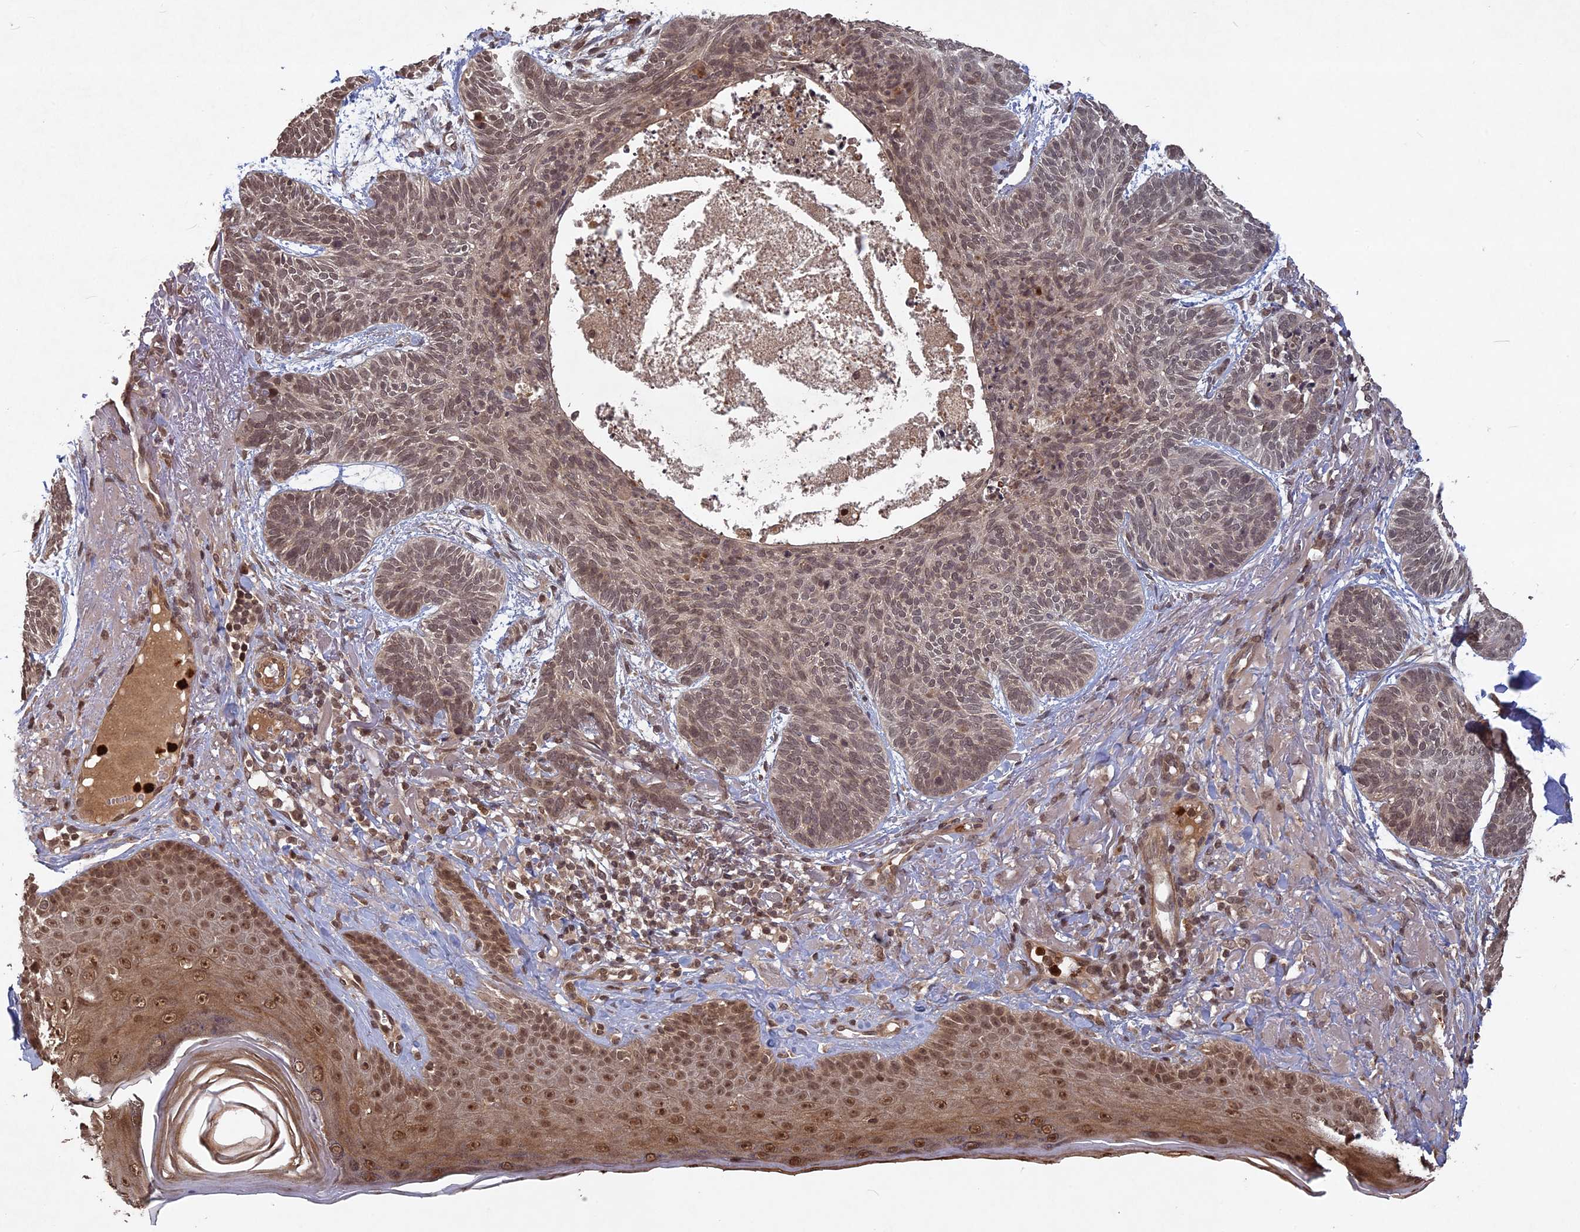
{"staining": {"intensity": "moderate", "quantity": ">75%", "location": "nuclear"}, "tissue": "skin cancer", "cell_type": "Tumor cells", "image_type": "cancer", "snomed": [{"axis": "morphology", "description": "Normal tissue, NOS"}, {"axis": "morphology", "description": "Basal cell carcinoma"}, {"axis": "topography", "description": "Skin"}], "caption": "Skin cancer stained with immunohistochemistry (IHC) reveals moderate nuclear staining in about >75% of tumor cells.", "gene": "SRMS", "patient": {"sex": "male", "age": 66}}